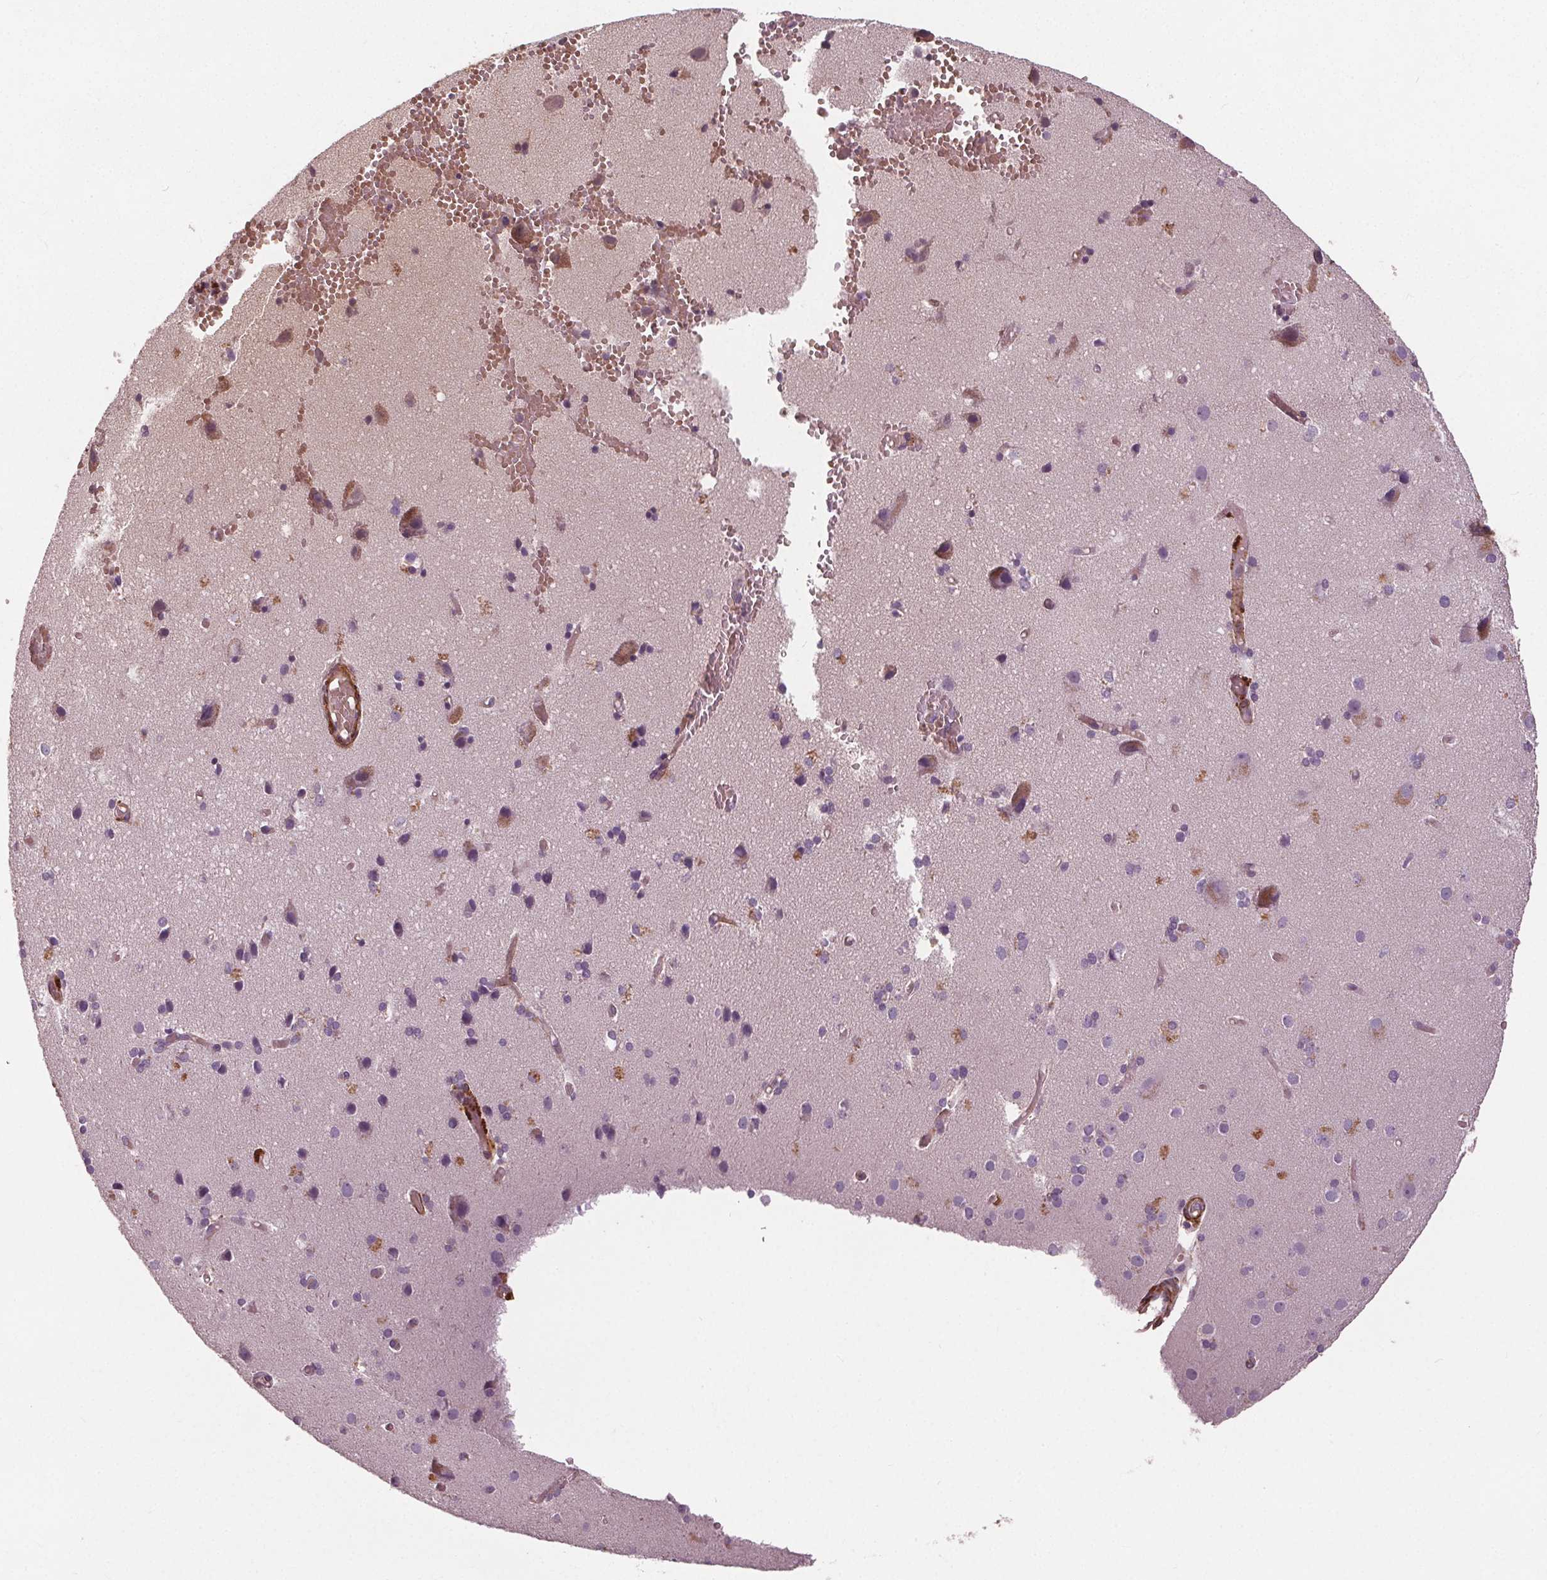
{"staining": {"intensity": "moderate", "quantity": "<25%", "location": "cytoplasmic/membranous"}, "tissue": "cerebral cortex", "cell_type": "Endothelial cells", "image_type": "normal", "snomed": [{"axis": "morphology", "description": "Normal tissue, NOS"}, {"axis": "morphology", "description": "Glioma, malignant, High grade"}, {"axis": "topography", "description": "Cerebral cortex"}], "caption": "This is an image of IHC staining of normal cerebral cortex, which shows moderate staining in the cytoplasmic/membranous of endothelial cells.", "gene": "PDGFD", "patient": {"sex": "male", "age": 71}}